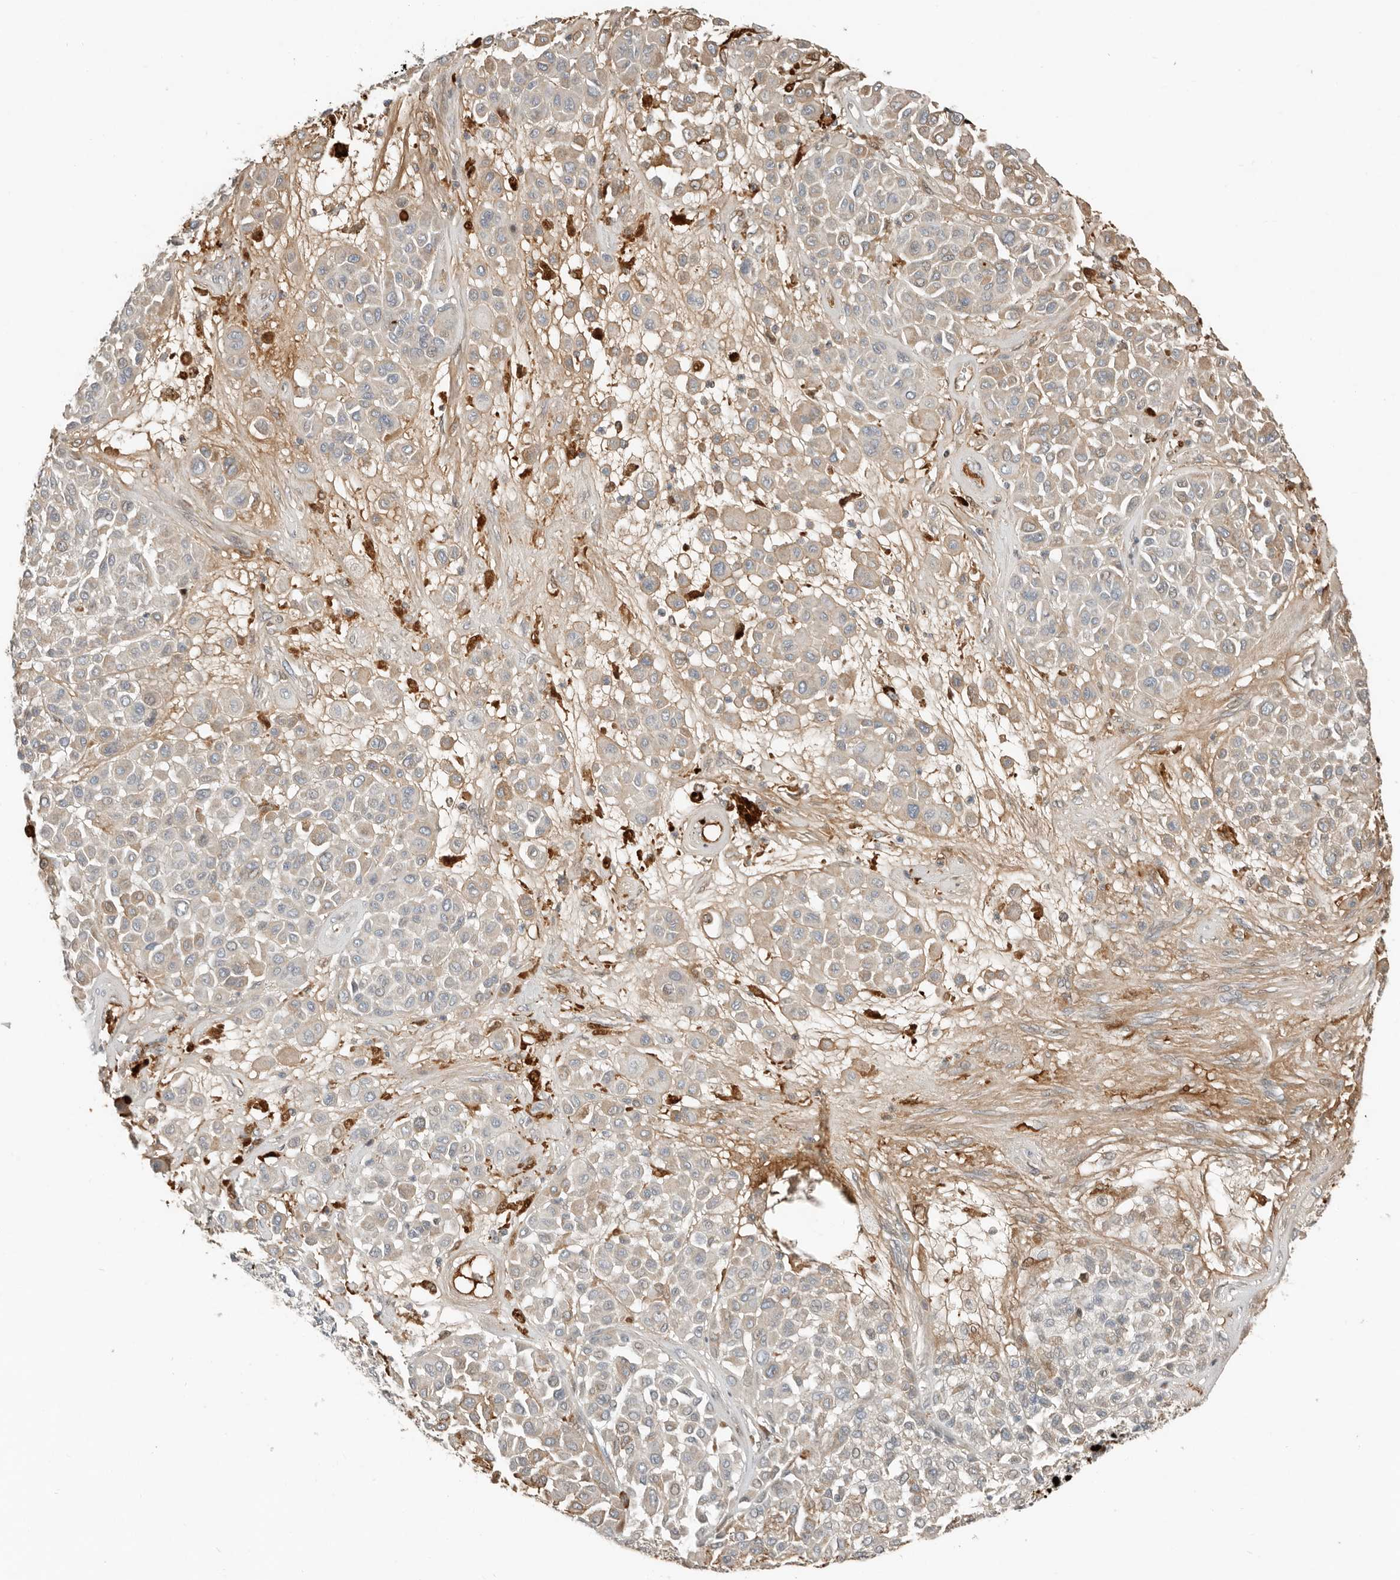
{"staining": {"intensity": "weak", "quantity": "<25%", "location": "cytoplasmic/membranous"}, "tissue": "melanoma", "cell_type": "Tumor cells", "image_type": "cancer", "snomed": [{"axis": "morphology", "description": "Malignant melanoma, Metastatic site"}, {"axis": "topography", "description": "Soft tissue"}], "caption": "This is a image of IHC staining of malignant melanoma (metastatic site), which shows no expression in tumor cells.", "gene": "KLHL38", "patient": {"sex": "male", "age": 41}}